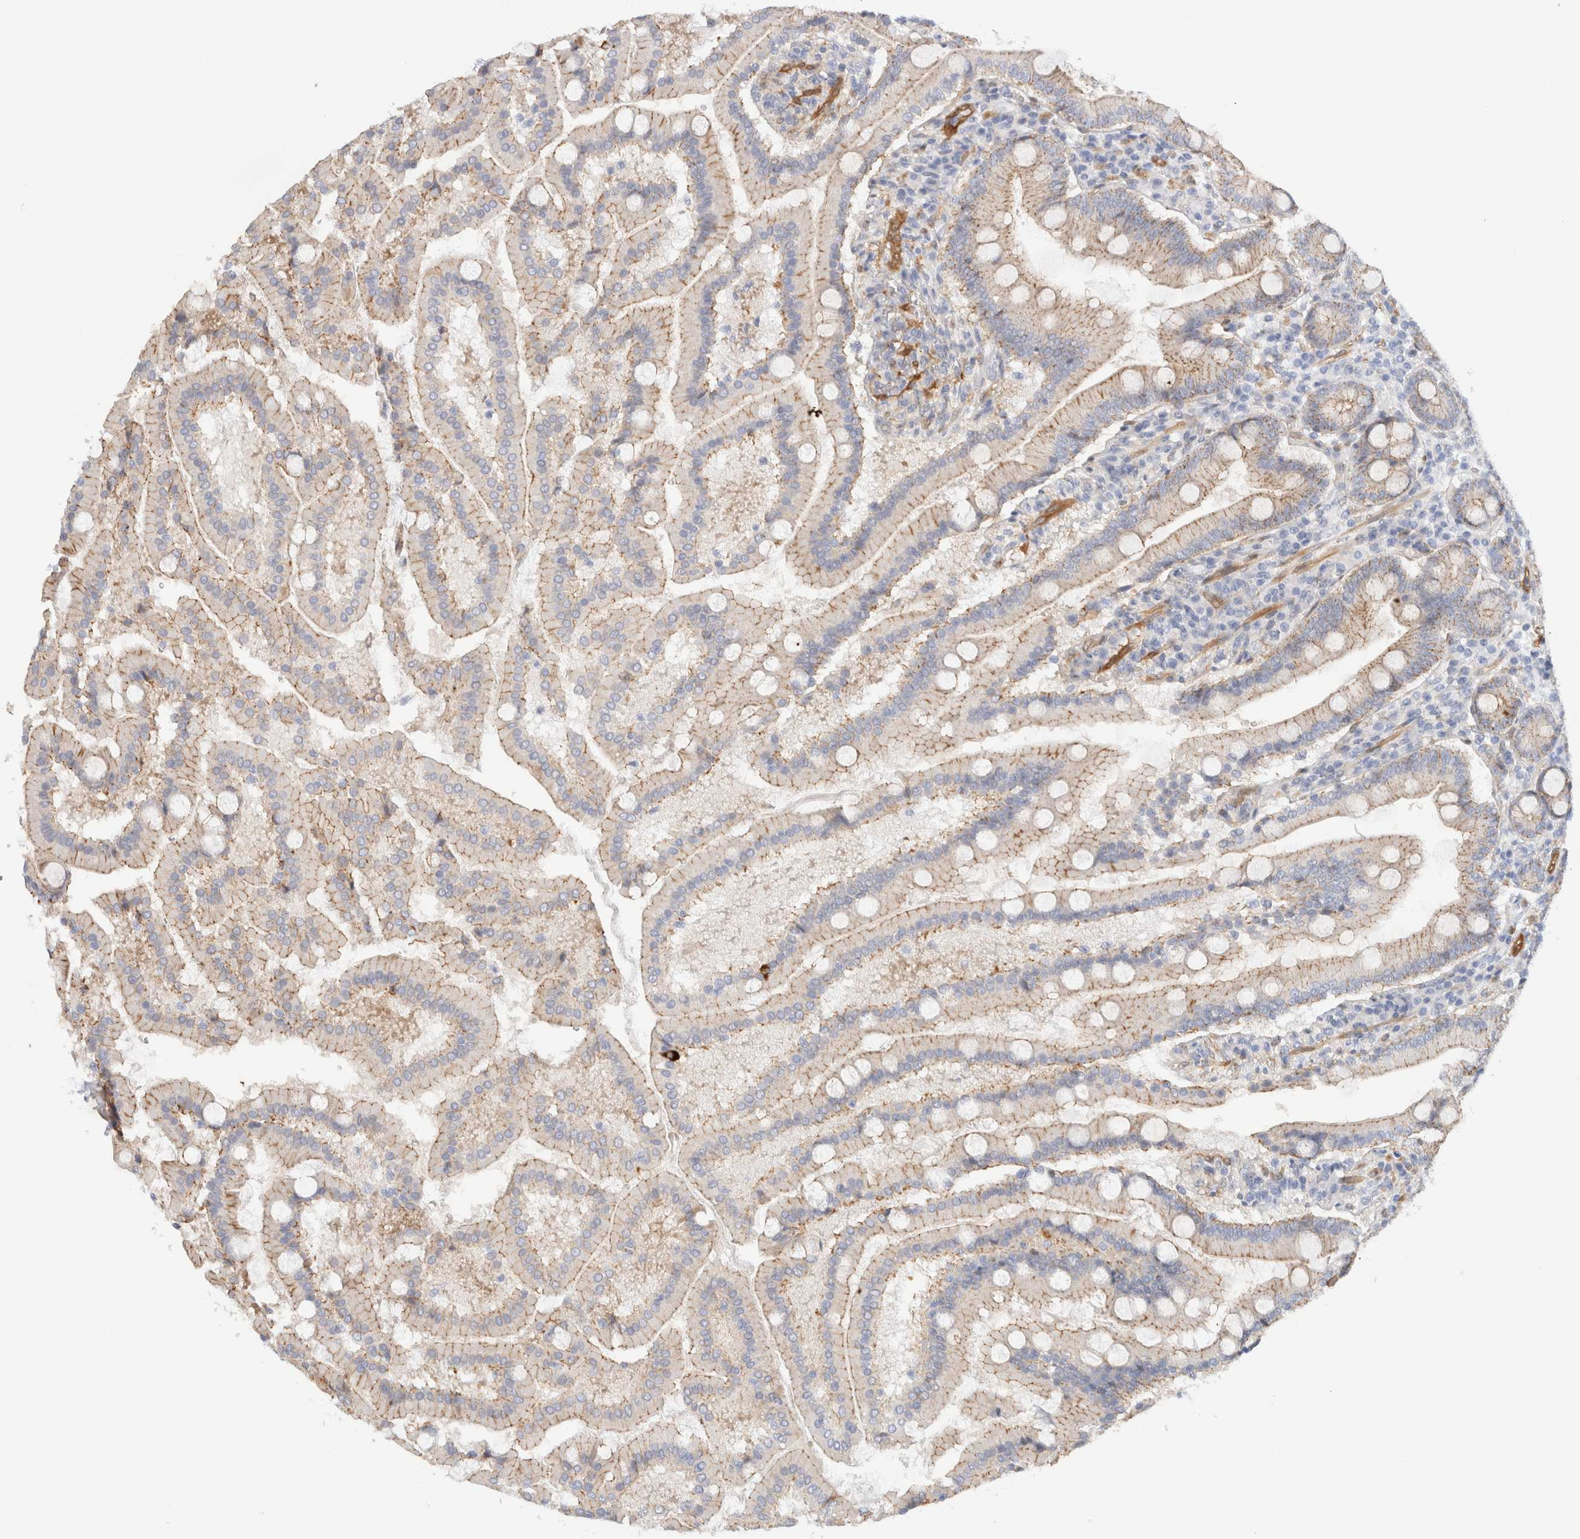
{"staining": {"intensity": "weak", "quantity": ">75%", "location": "cytoplasmic/membranous"}, "tissue": "duodenum", "cell_type": "Glandular cells", "image_type": "normal", "snomed": [{"axis": "morphology", "description": "Normal tissue, NOS"}, {"axis": "topography", "description": "Duodenum"}], "caption": "Immunohistochemical staining of normal duodenum shows weak cytoplasmic/membranous protein staining in about >75% of glandular cells.", "gene": "LMCD1", "patient": {"sex": "male", "age": 50}}